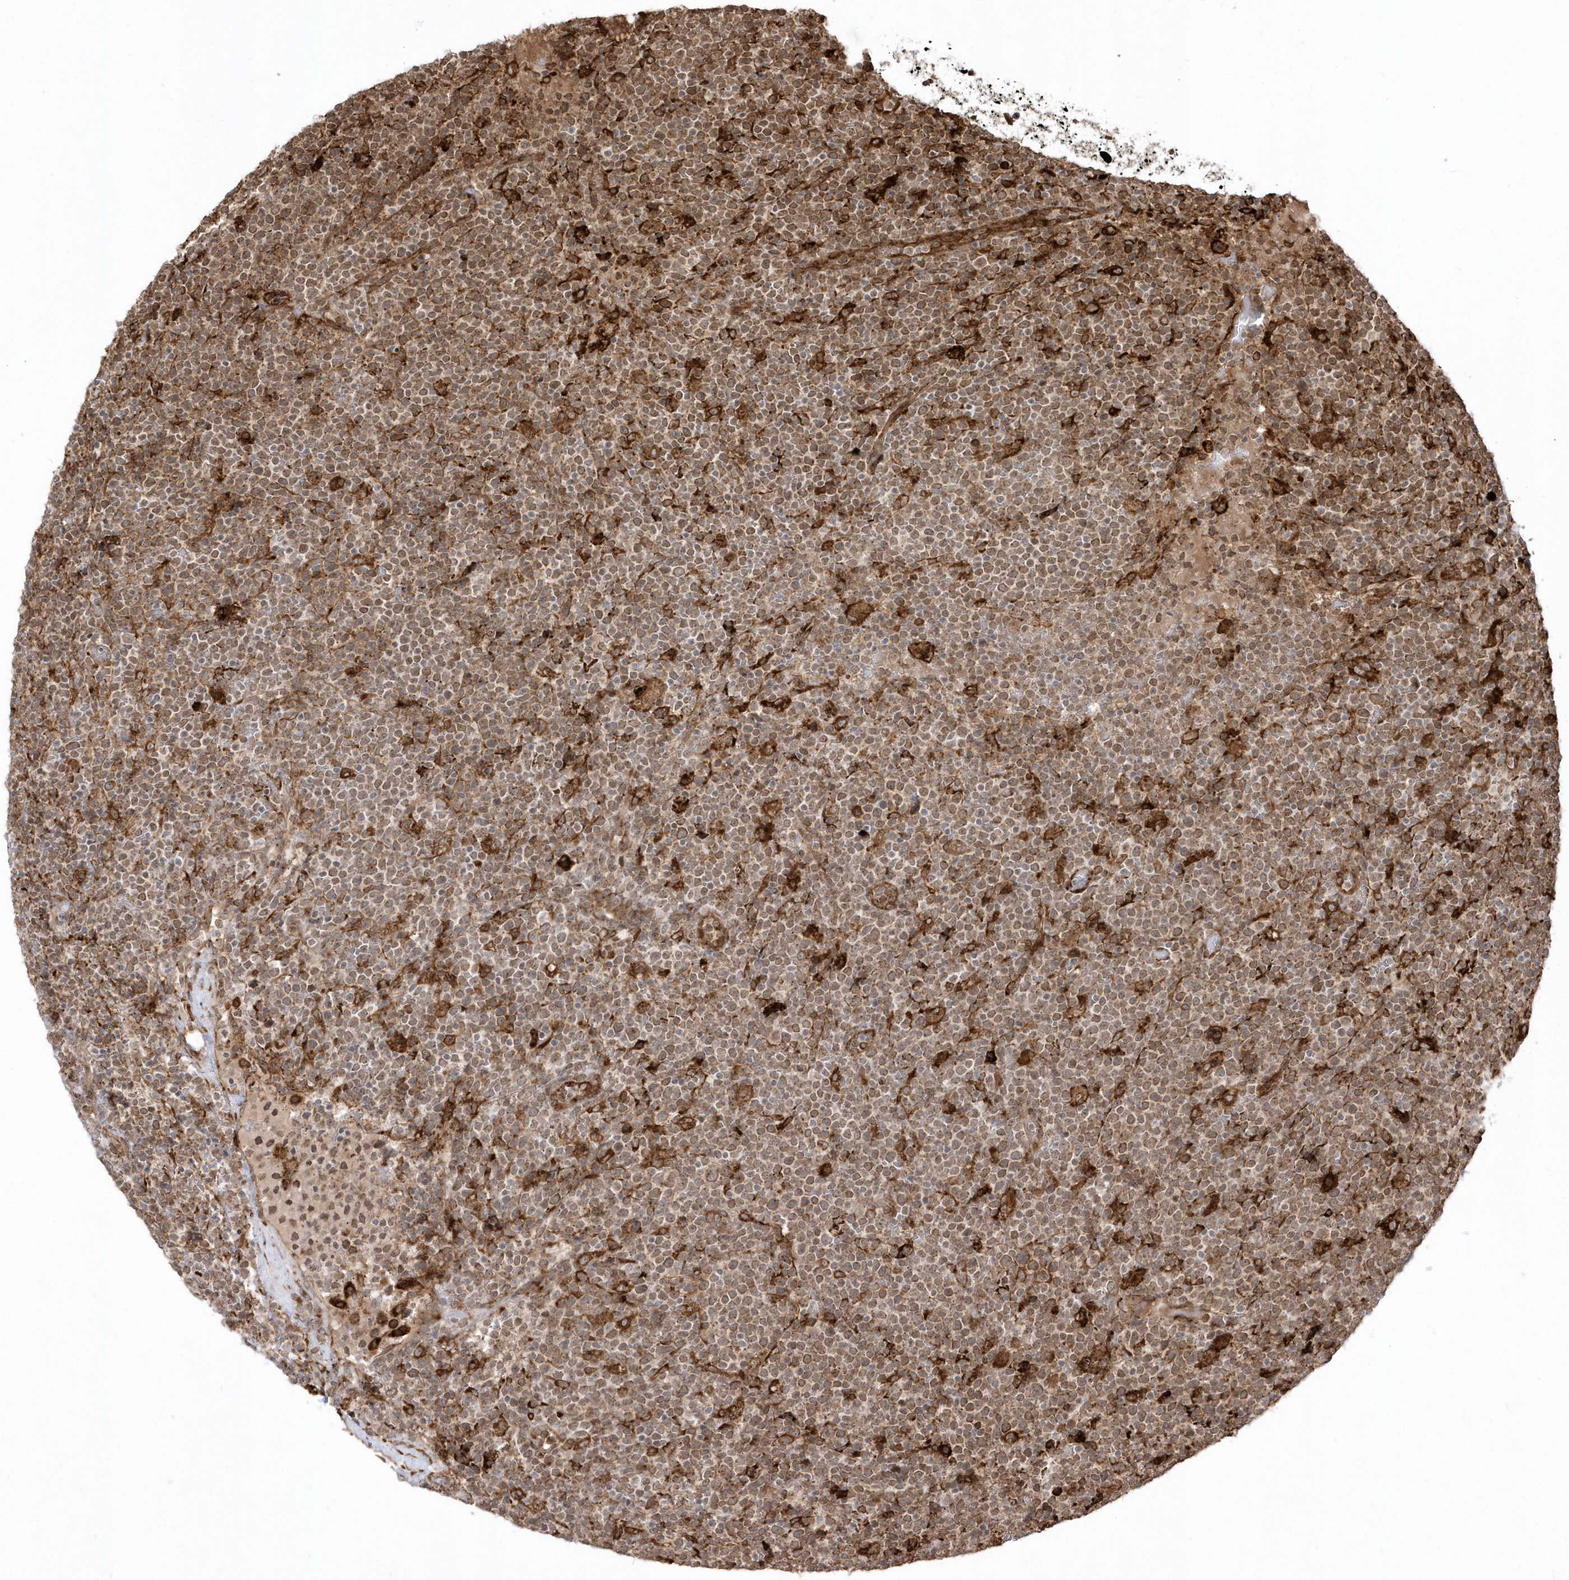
{"staining": {"intensity": "moderate", "quantity": ">75%", "location": "cytoplasmic/membranous"}, "tissue": "lymphoma", "cell_type": "Tumor cells", "image_type": "cancer", "snomed": [{"axis": "morphology", "description": "Malignant lymphoma, non-Hodgkin's type, High grade"}, {"axis": "topography", "description": "Lymph node"}], "caption": "Immunohistochemical staining of malignant lymphoma, non-Hodgkin's type (high-grade) displays medium levels of moderate cytoplasmic/membranous protein positivity in approximately >75% of tumor cells.", "gene": "EPC2", "patient": {"sex": "male", "age": 61}}